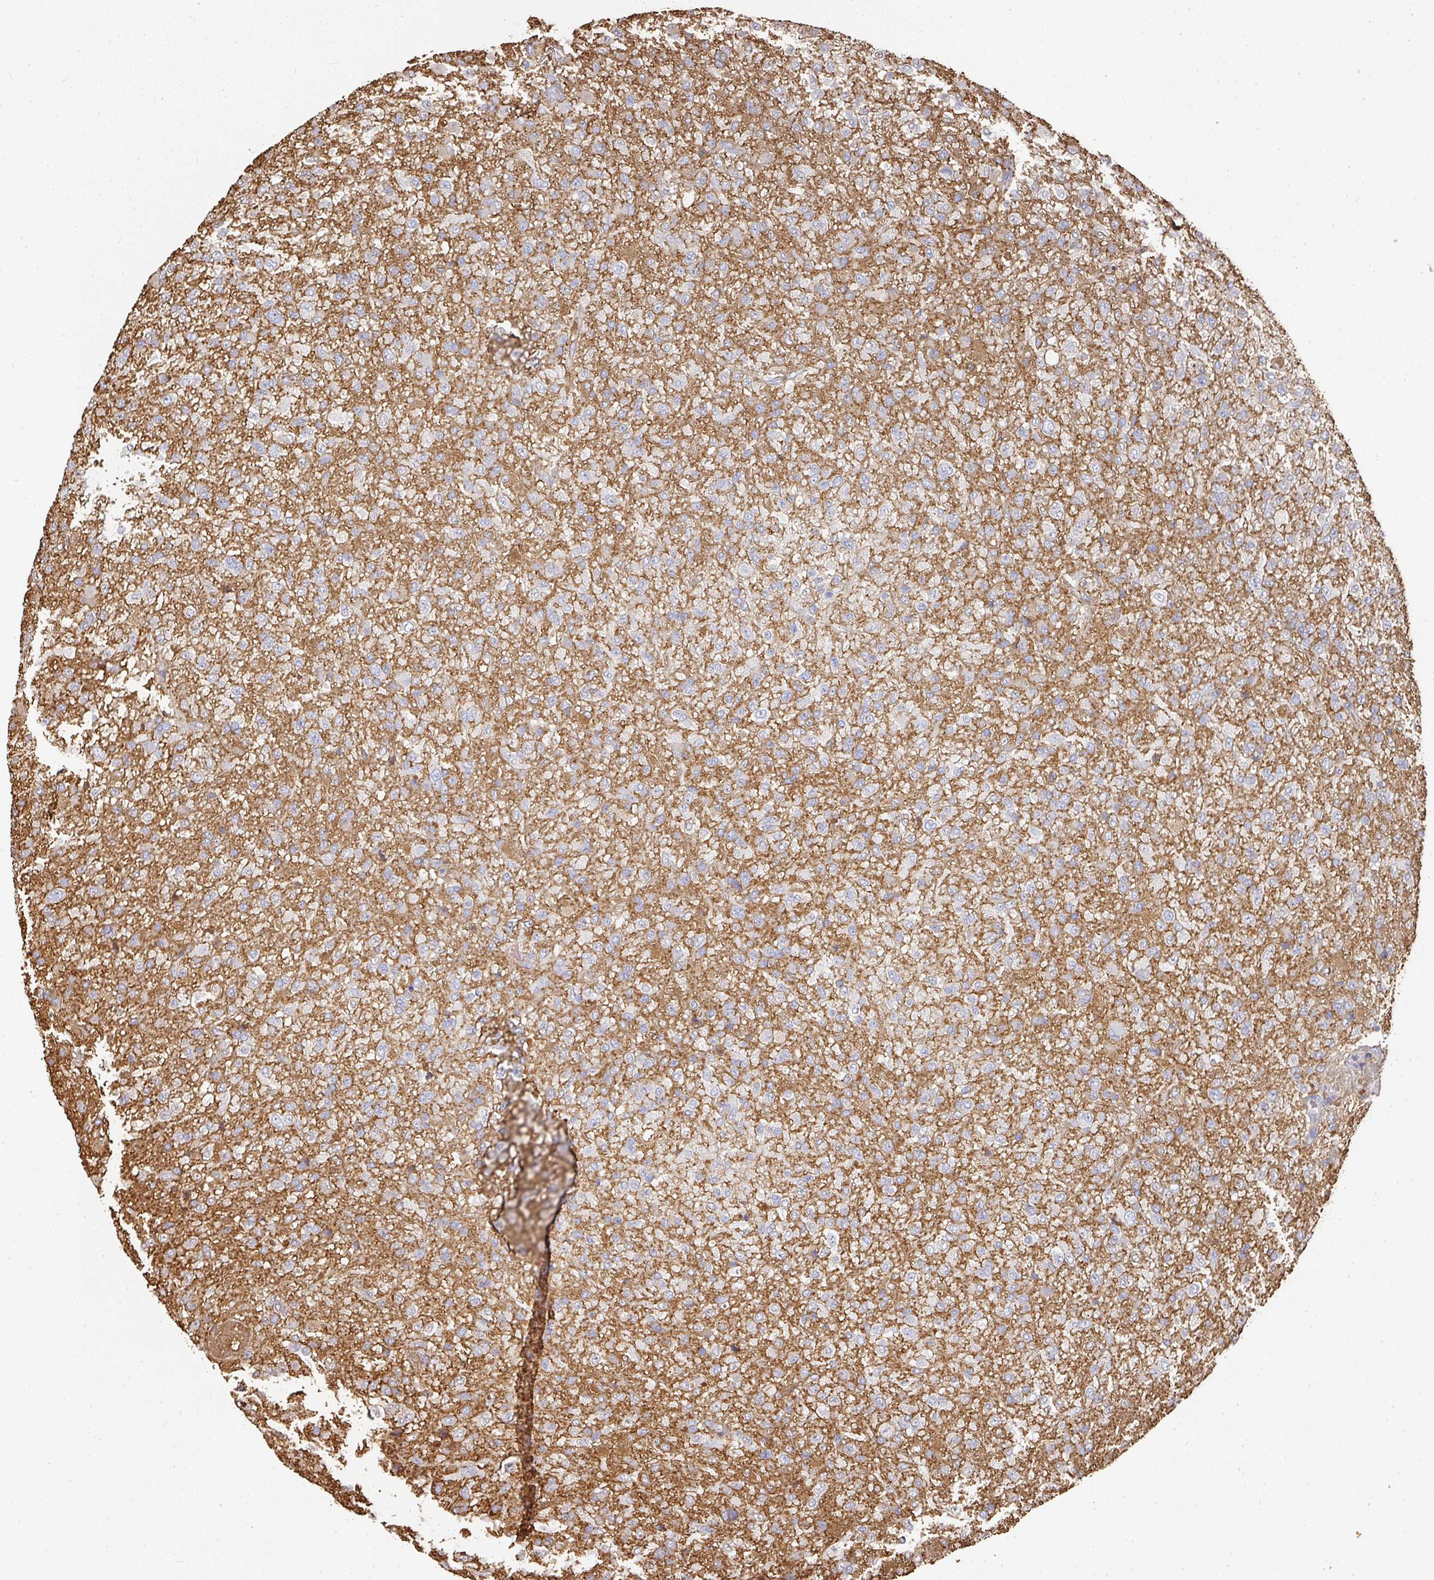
{"staining": {"intensity": "negative", "quantity": "none", "location": "none"}, "tissue": "glioma", "cell_type": "Tumor cells", "image_type": "cancer", "snomed": [{"axis": "morphology", "description": "Glioma, malignant, High grade"}, {"axis": "topography", "description": "Brain"}], "caption": "This is an immunohistochemistry (IHC) histopathology image of glioma. There is no positivity in tumor cells.", "gene": "ALB", "patient": {"sex": "female", "age": 74}}